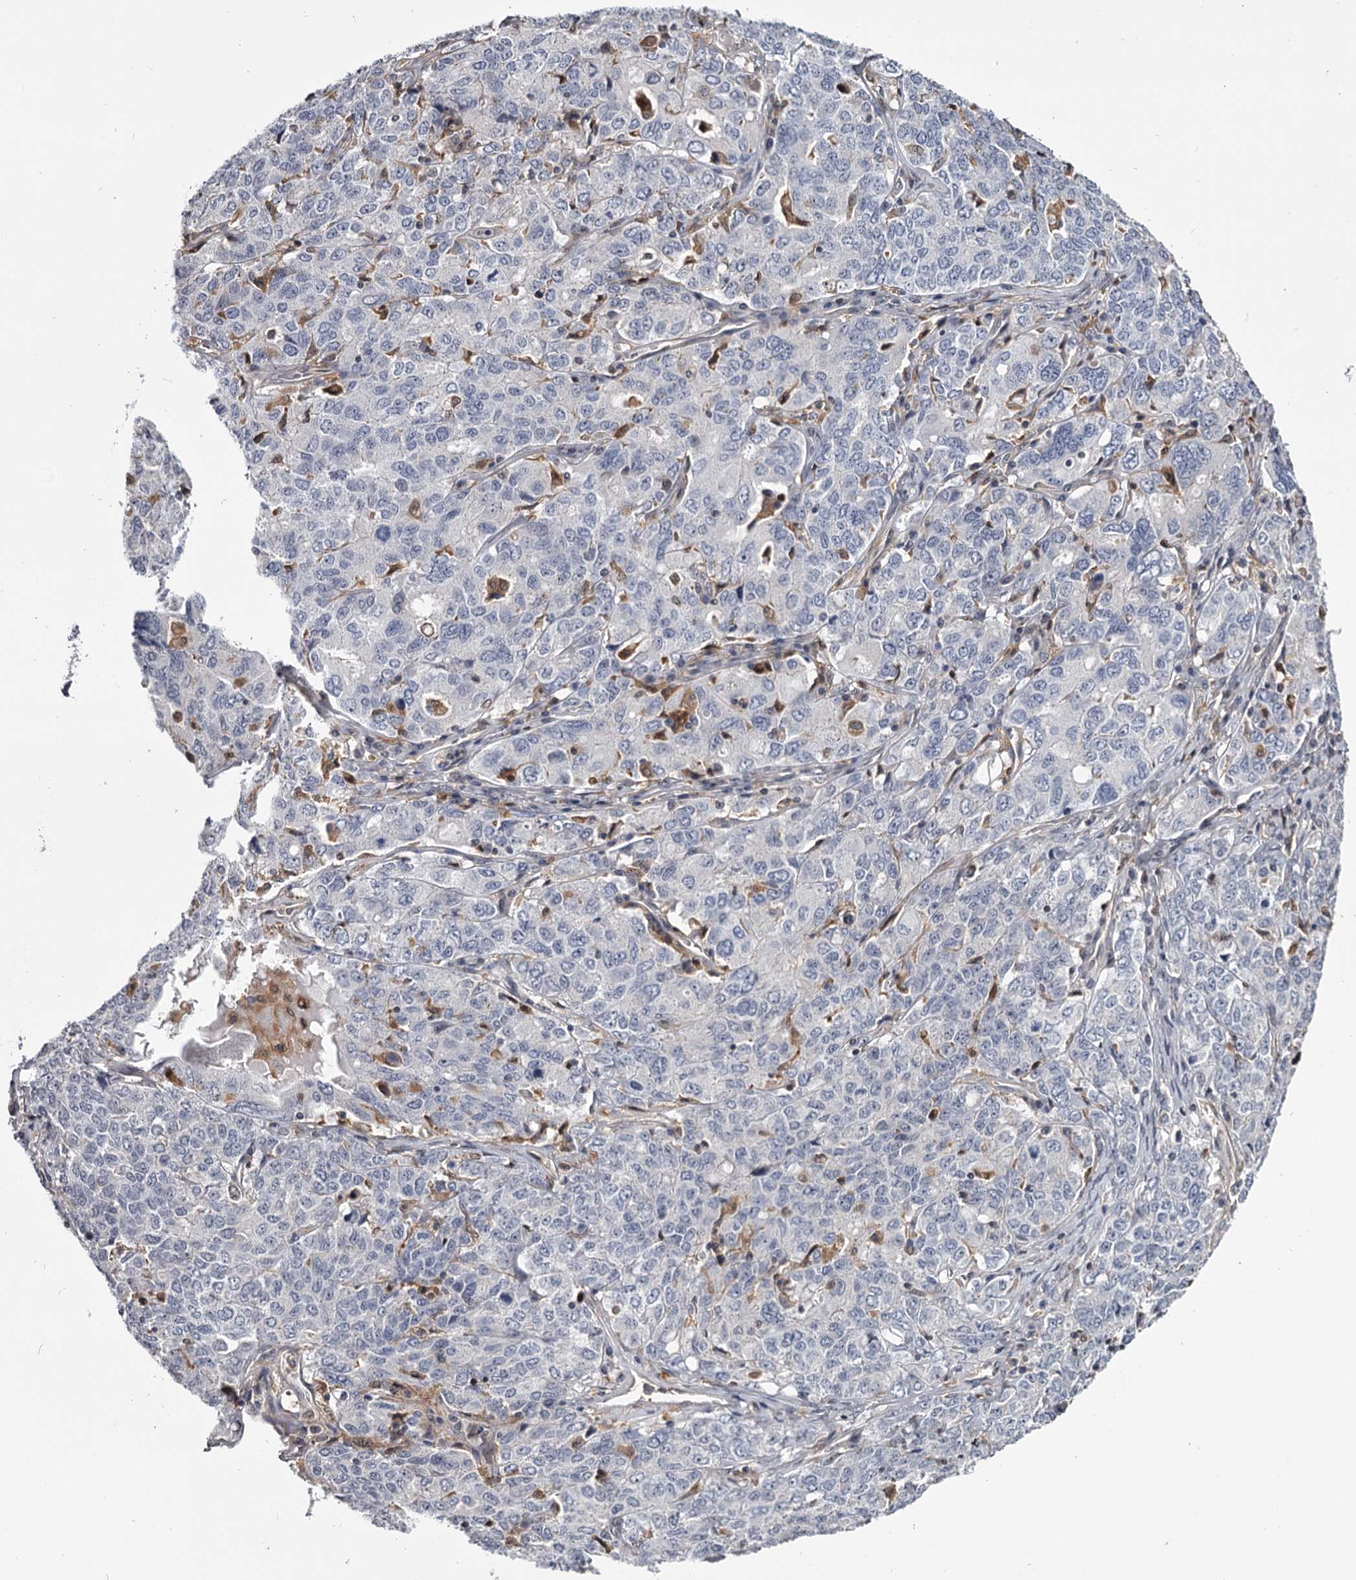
{"staining": {"intensity": "negative", "quantity": "none", "location": "none"}, "tissue": "ovarian cancer", "cell_type": "Tumor cells", "image_type": "cancer", "snomed": [{"axis": "morphology", "description": "Carcinoma, endometroid"}, {"axis": "topography", "description": "Ovary"}], "caption": "The image demonstrates no staining of tumor cells in endometroid carcinoma (ovarian).", "gene": "GSTO1", "patient": {"sex": "female", "age": 62}}